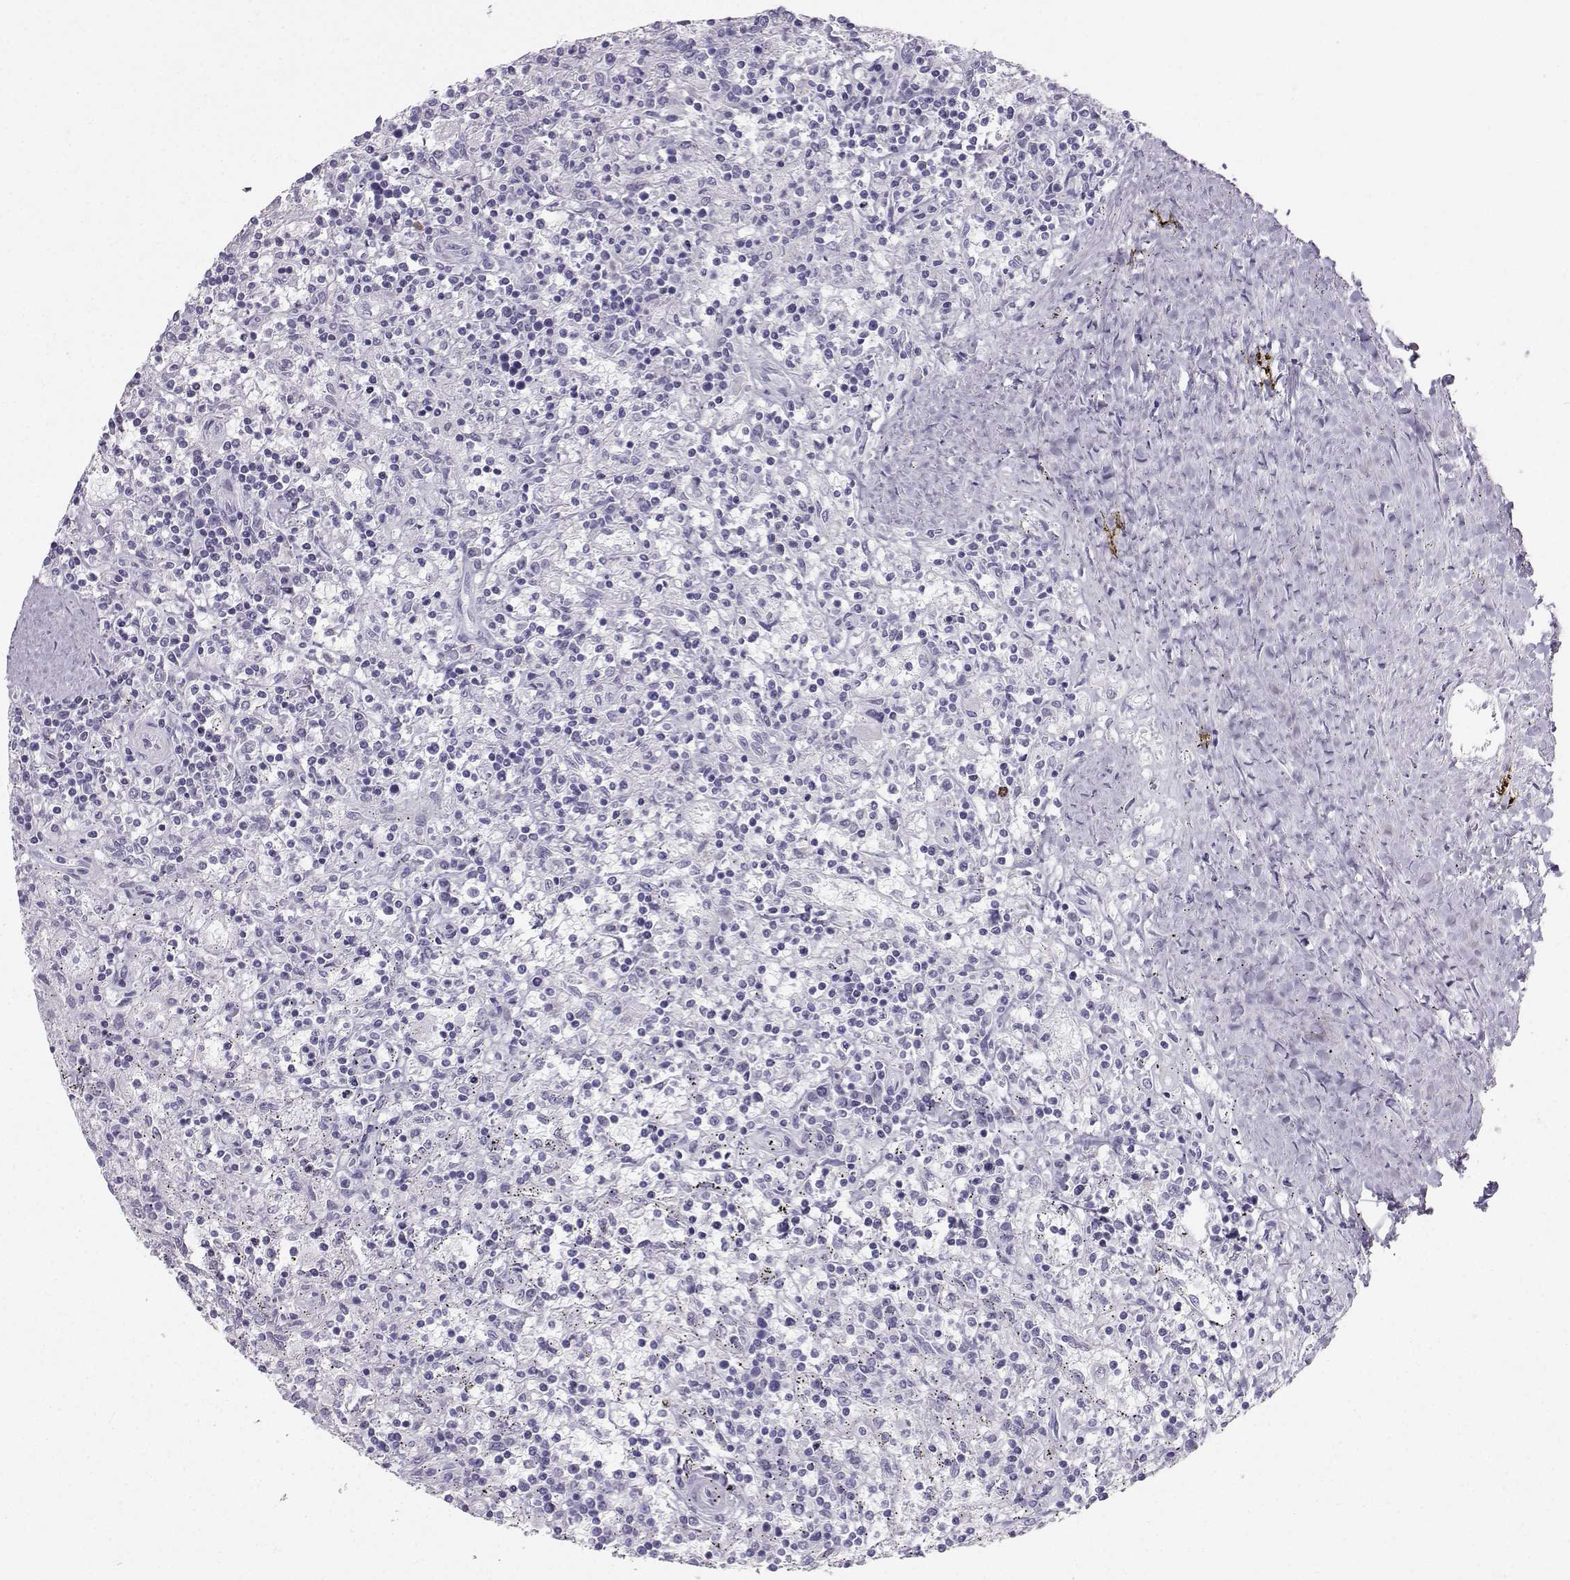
{"staining": {"intensity": "negative", "quantity": "none", "location": "none"}, "tissue": "lymphoma", "cell_type": "Tumor cells", "image_type": "cancer", "snomed": [{"axis": "morphology", "description": "Malignant lymphoma, non-Hodgkin's type, Low grade"}, {"axis": "topography", "description": "Spleen"}], "caption": "This is a micrograph of IHC staining of low-grade malignant lymphoma, non-Hodgkin's type, which shows no positivity in tumor cells.", "gene": "IQCD", "patient": {"sex": "male", "age": 62}}